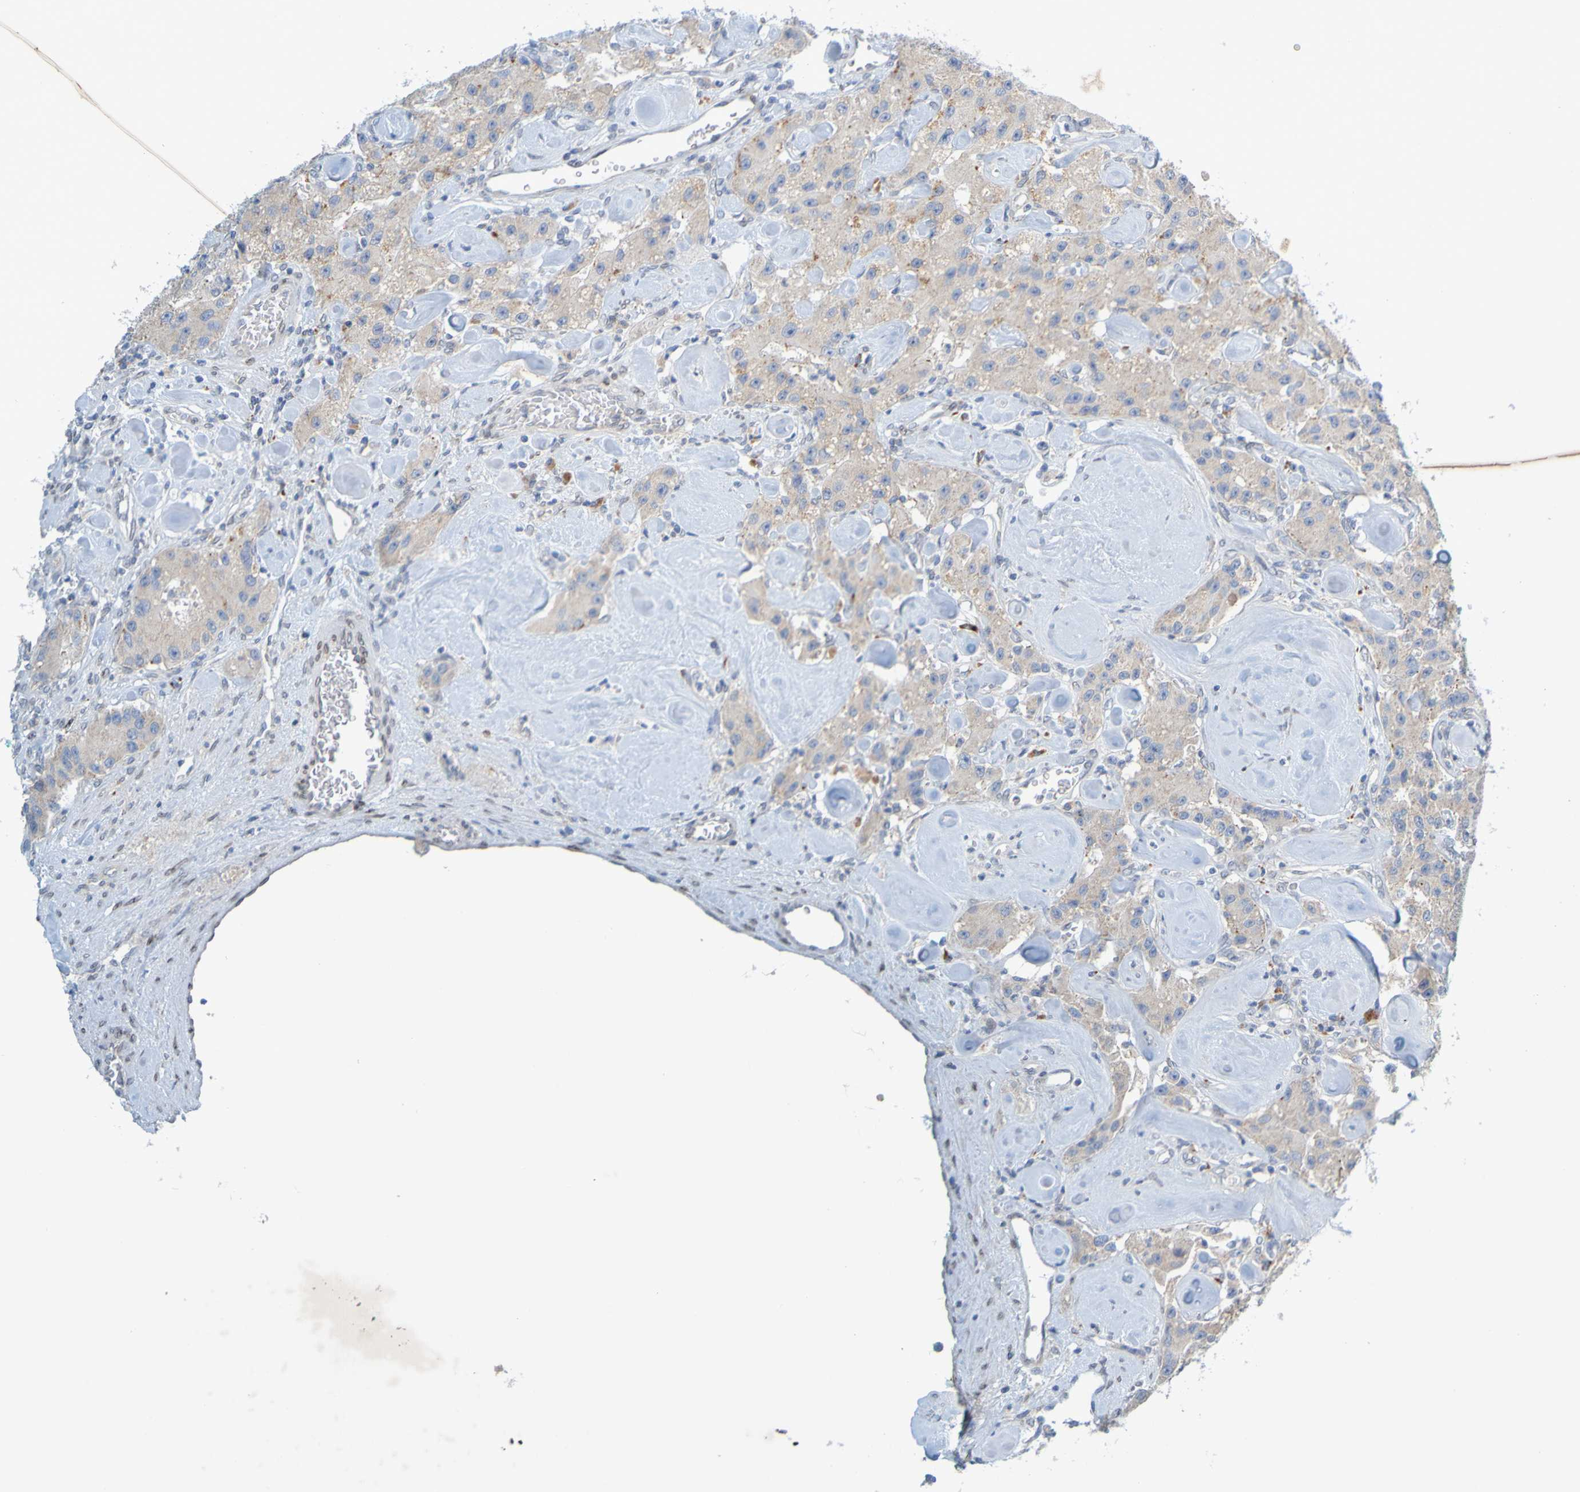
{"staining": {"intensity": "weak", "quantity": ">75%", "location": "cytoplasmic/membranous"}, "tissue": "carcinoid", "cell_type": "Tumor cells", "image_type": "cancer", "snomed": [{"axis": "morphology", "description": "Carcinoid, malignant, NOS"}, {"axis": "topography", "description": "Pancreas"}], "caption": "IHC of human carcinoid (malignant) displays low levels of weak cytoplasmic/membranous staining in about >75% of tumor cells. The staining is performed using DAB brown chromogen to label protein expression. The nuclei are counter-stained blue using hematoxylin.", "gene": "MAG", "patient": {"sex": "male", "age": 41}}